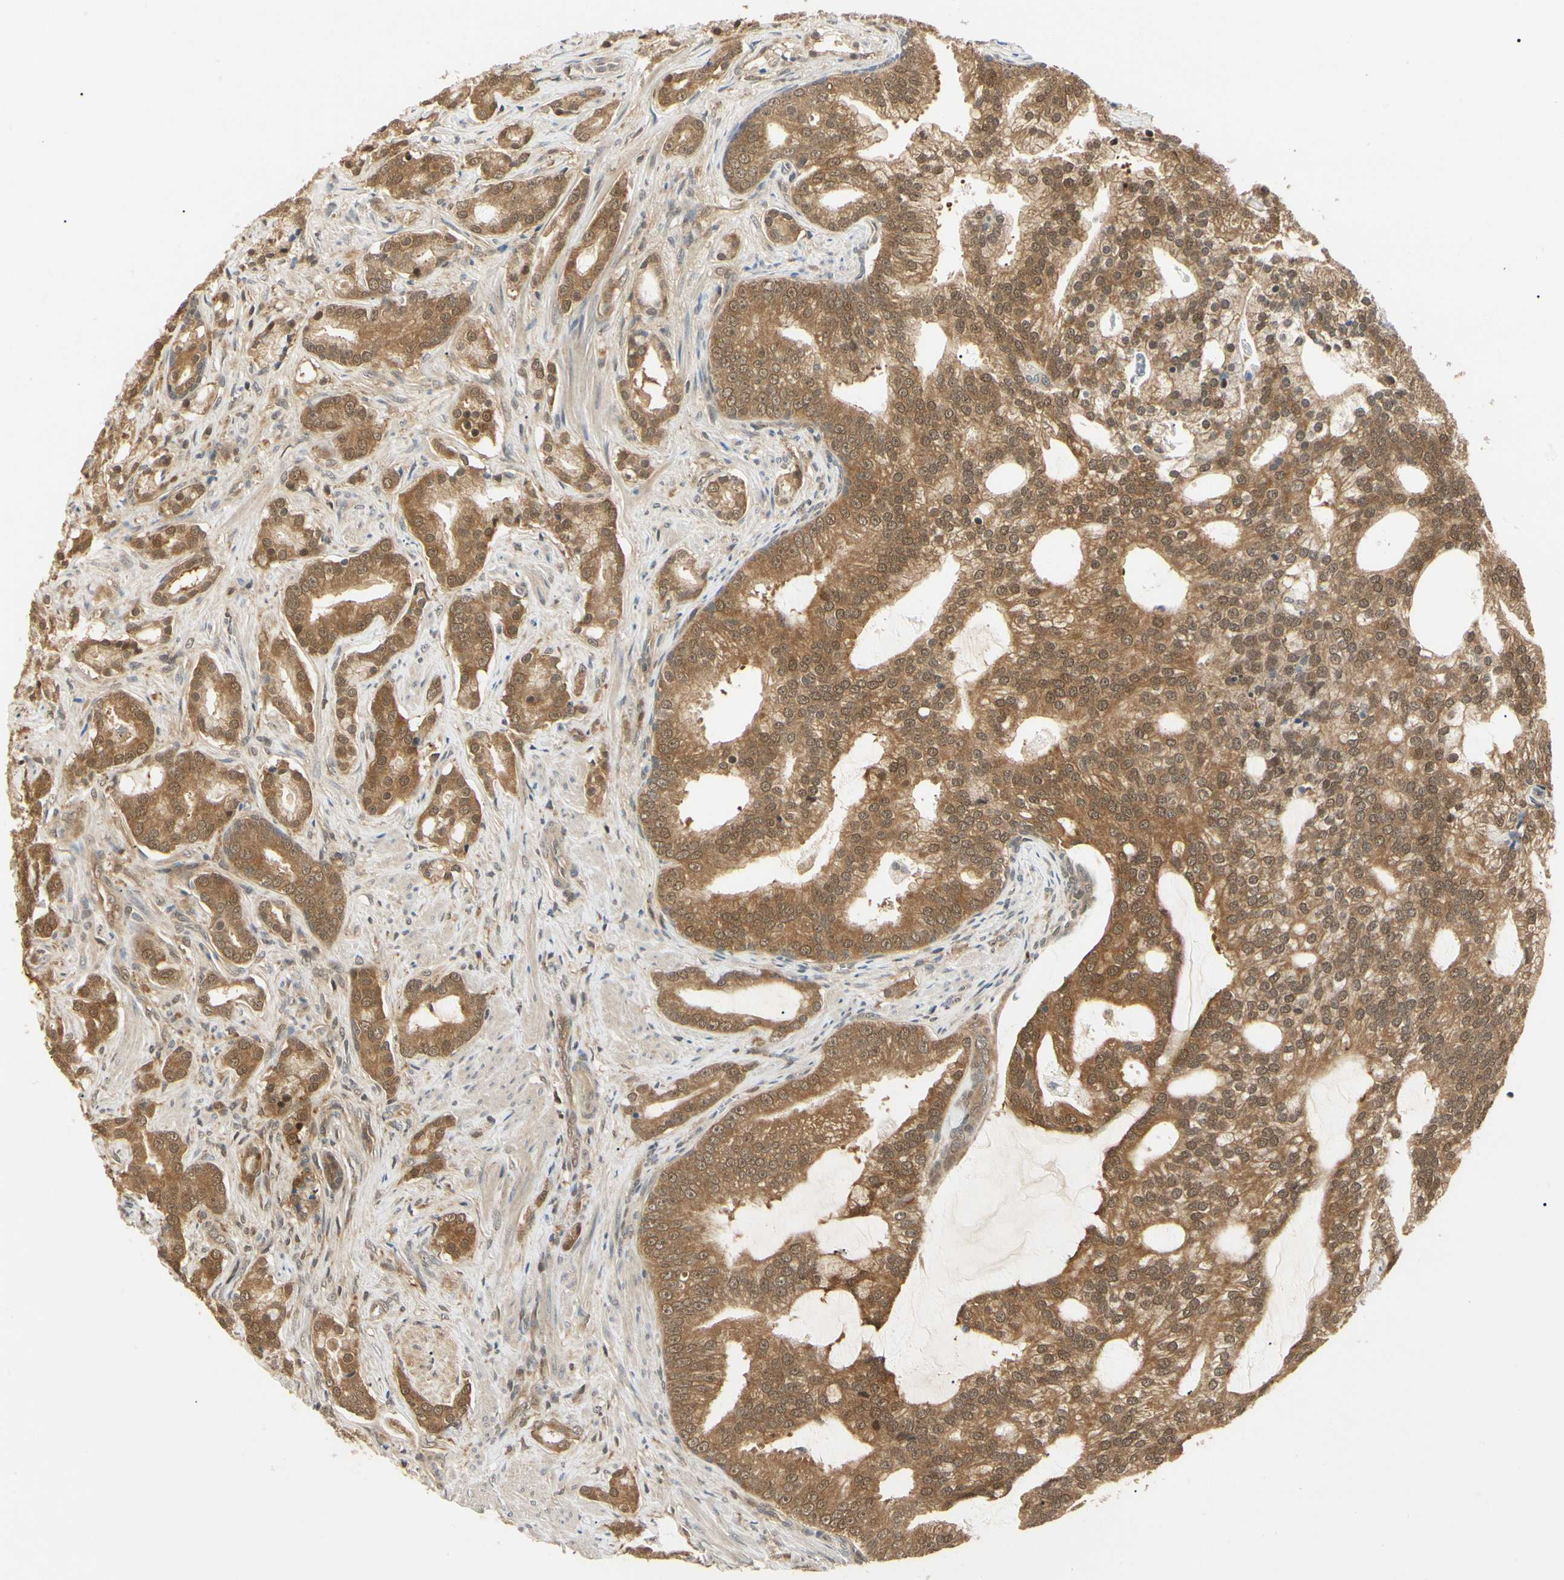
{"staining": {"intensity": "moderate", "quantity": ">75%", "location": "cytoplasmic/membranous,nuclear"}, "tissue": "prostate cancer", "cell_type": "Tumor cells", "image_type": "cancer", "snomed": [{"axis": "morphology", "description": "Adenocarcinoma, Low grade"}, {"axis": "topography", "description": "Prostate"}], "caption": "High-power microscopy captured an IHC micrograph of prostate cancer (adenocarcinoma (low-grade)), revealing moderate cytoplasmic/membranous and nuclear staining in about >75% of tumor cells. Using DAB (3,3'-diaminobenzidine) (brown) and hematoxylin (blue) stains, captured at high magnification using brightfield microscopy.", "gene": "UBE2Z", "patient": {"sex": "male", "age": 58}}